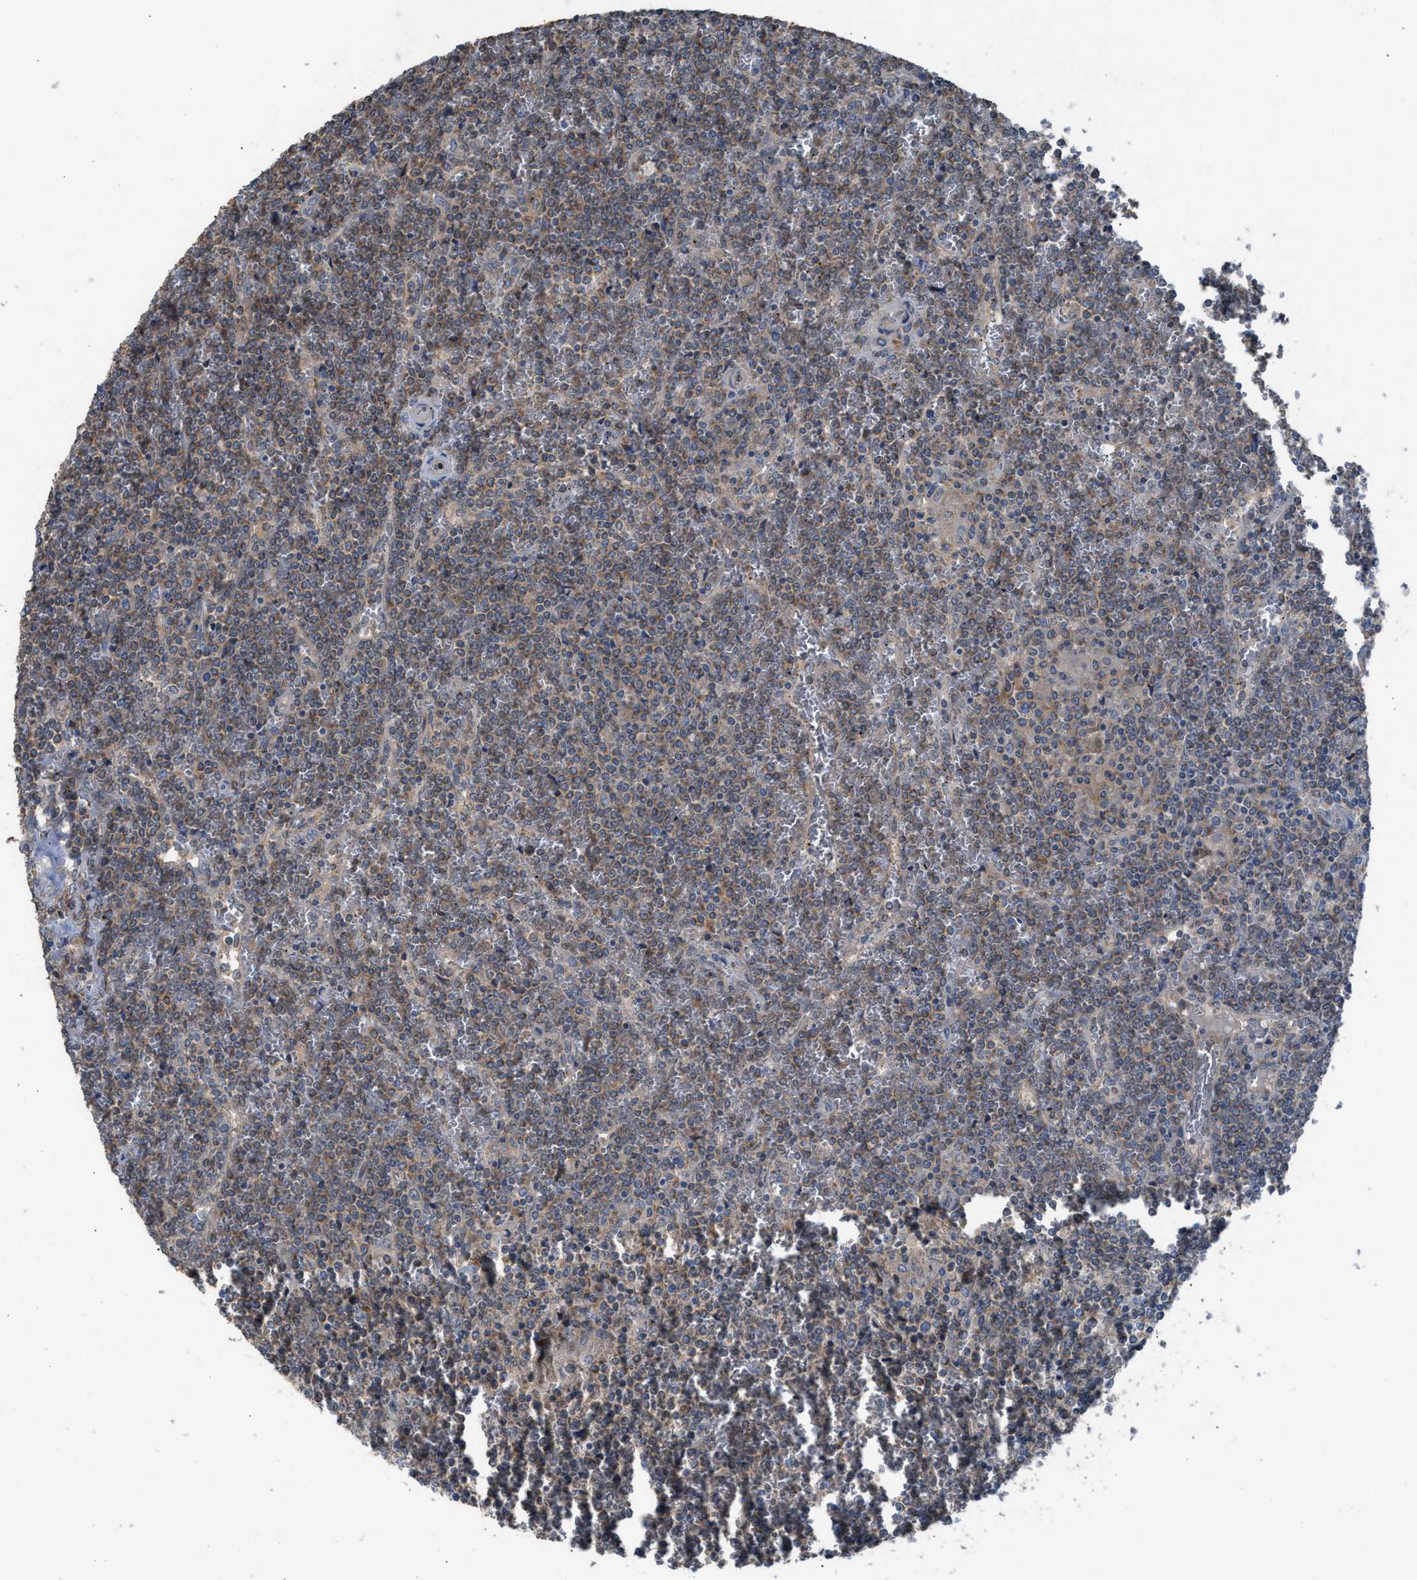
{"staining": {"intensity": "moderate", "quantity": ">75%", "location": "cytoplasmic/membranous"}, "tissue": "lymphoma", "cell_type": "Tumor cells", "image_type": "cancer", "snomed": [{"axis": "morphology", "description": "Malignant lymphoma, non-Hodgkin's type, Low grade"}, {"axis": "topography", "description": "Spleen"}], "caption": "The micrograph shows a brown stain indicating the presence of a protein in the cytoplasmic/membranous of tumor cells in malignant lymphoma, non-Hodgkin's type (low-grade).", "gene": "TPK1", "patient": {"sex": "female", "age": 19}}